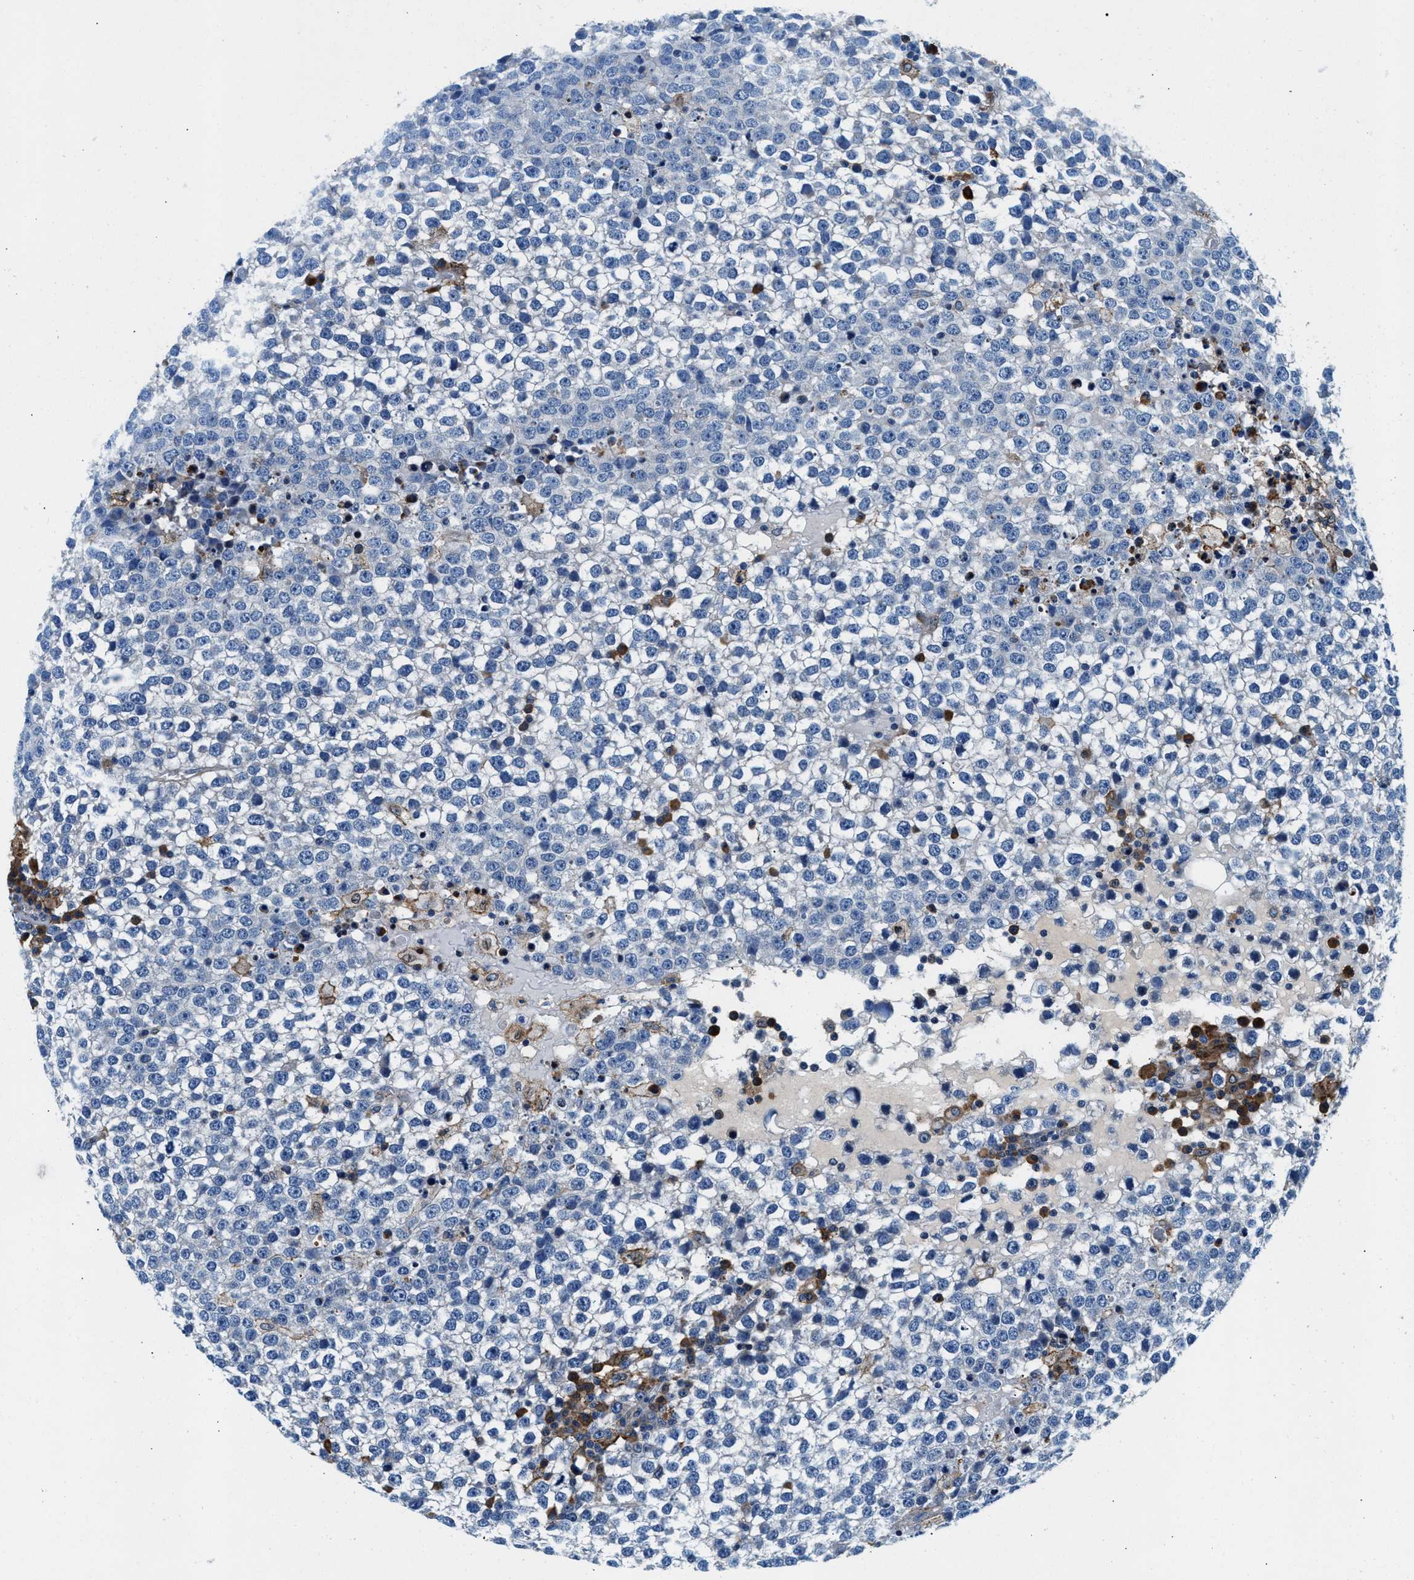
{"staining": {"intensity": "negative", "quantity": "none", "location": "none"}, "tissue": "testis cancer", "cell_type": "Tumor cells", "image_type": "cancer", "snomed": [{"axis": "morphology", "description": "Seminoma, NOS"}, {"axis": "topography", "description": "Testis"}], "caption": "Immunohistochemical staining of seminoma (testis) shows no significant expression in tumor cells. The staining is performed using DAB (3,3'-diaminobenzidine) brown chromogen with nuclei counter-stained in using hematoxylin.", "gene": "SLFN11", "patient": {"sex": "male", "age": 65}}